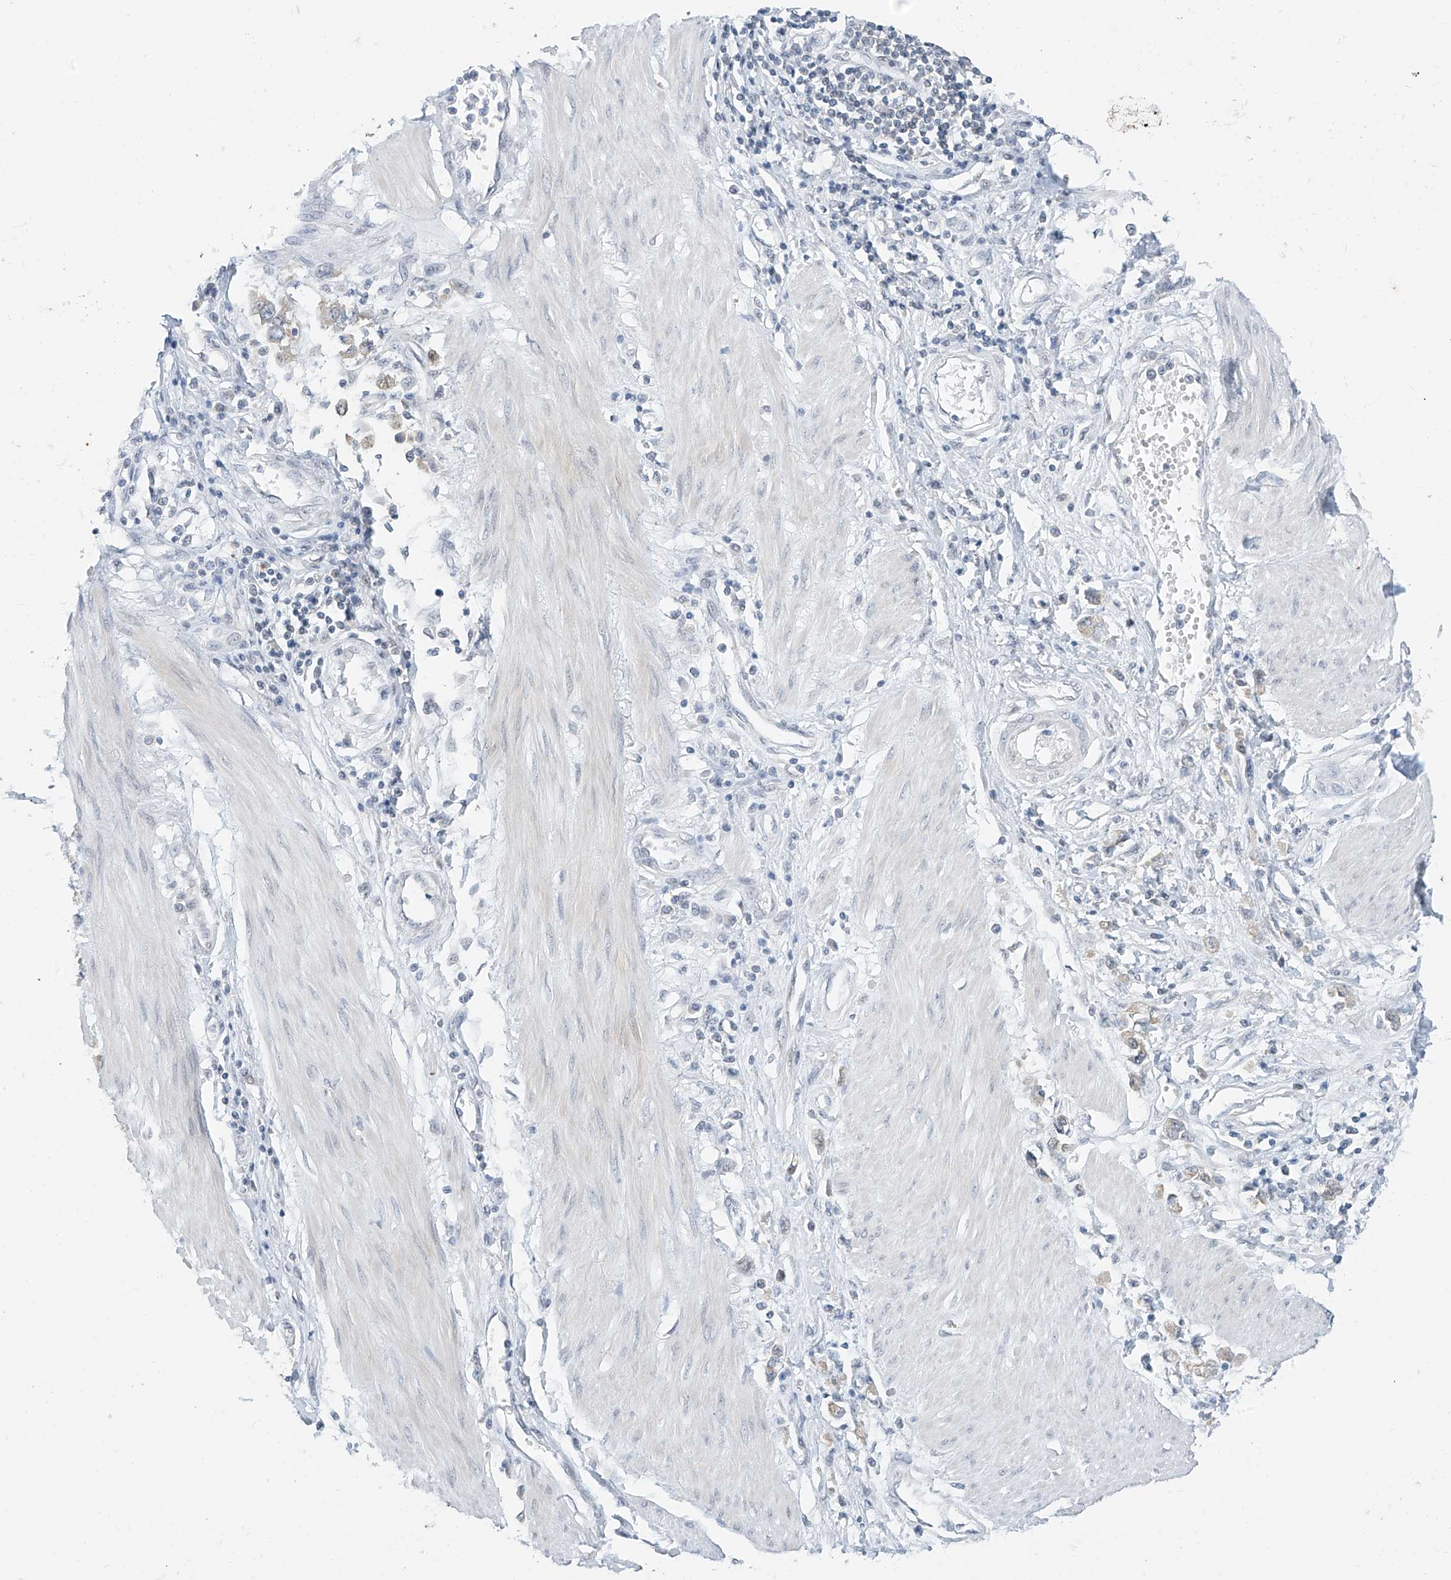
{"staining": {"intensity": "negative", "quantity": "none", "location": "none"}, "tissue": "stomach cancer", "cell_type": "Tumor cells", "image_type": "cancer", "snomed": [{"axis": "morphology", "description": "Adenocarcinoma, NOS"}, {"axis": "topography", "description": "Stomach"}], "caption": "There is no significant staining in tumor cells of adenocarcinoma (stomach).", "gene": "APLF", "patient": {"sex": "female", "age": 76}}